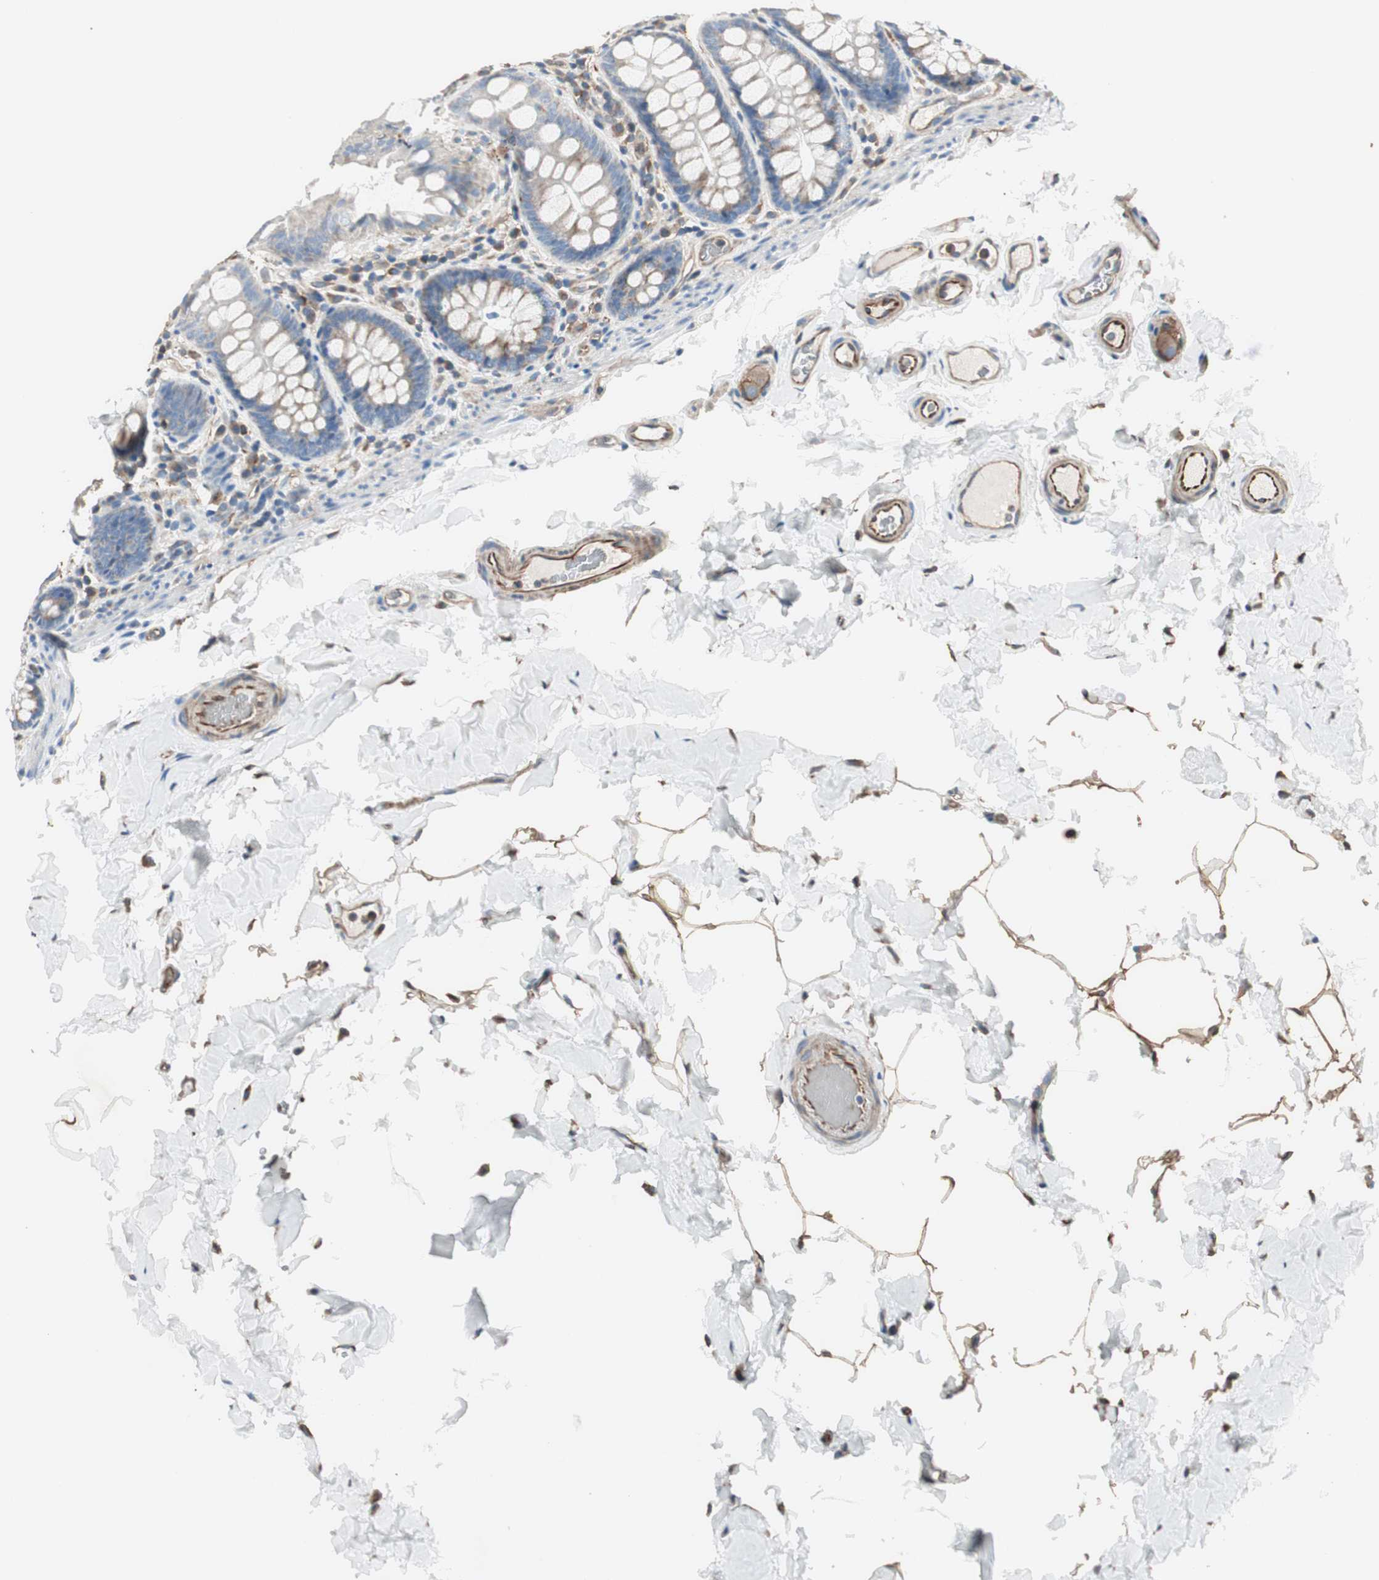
{"staining": {"intensity": "moderate", "quantity": ">75%", "location": "cytoplasmic/membranous"}, "tissue": "colon", "cell_type": "Endothelial cells", "image_type": "normal", "snomed": [{"axis": "morphology", "description": "Normal tissue, NOS"}, {"axis": "topography", "description": "Colon"}], "caption": "Protein expression by immunohistochemistry reveals moderate cytoplasmic/membranous expression in approximately >75% of endothelial cells in benign colon. (DAB = brown stain, brightfield microscopy at high magnification).", "gene": "SRCIN1", "patient": {"sex": "female", "age": 61}}